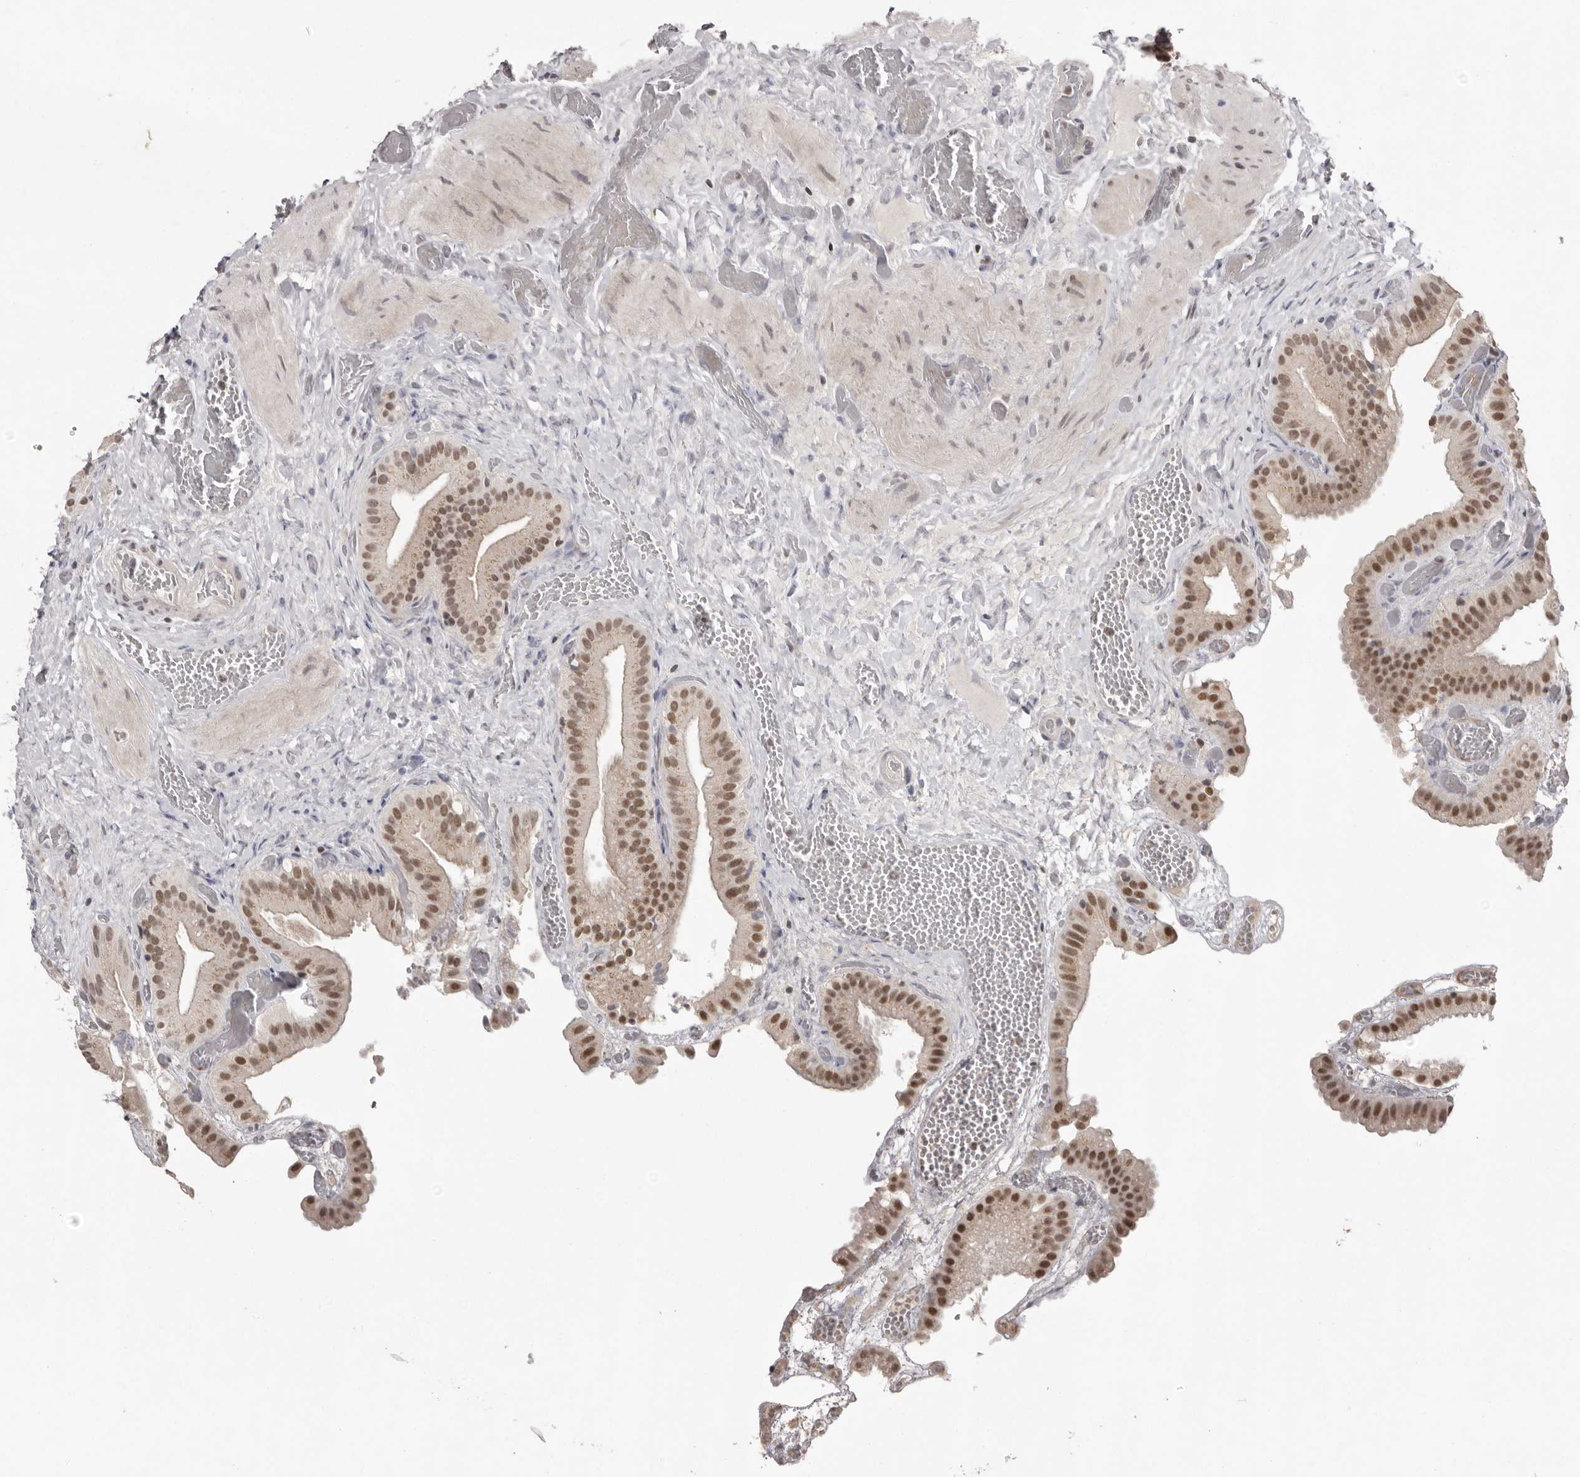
{"staining": {"intensity": "moderate", "quantity": ">75%", "location": "nuclear"}, "tissue": "gallbladder", "cell_type": "Glandular cells", "image_type": "normal", "snomed": [{"axis": "morphology", "description": "Normal tissue, NOS"}, {"axis": "topography", "description": "Gallbladder"}], "caption": "Benign gallbladder was stained to show a protein in brown. There is medium levels of moderate nuclear staining in approximately >75% of glandular cells. Using DAB (brown) and hematoxylin (blue) stains, captured at high magnification using brightfield microscopy.", "gene": "SRCAP", "patient": {"sex": "female", "age": 64}}